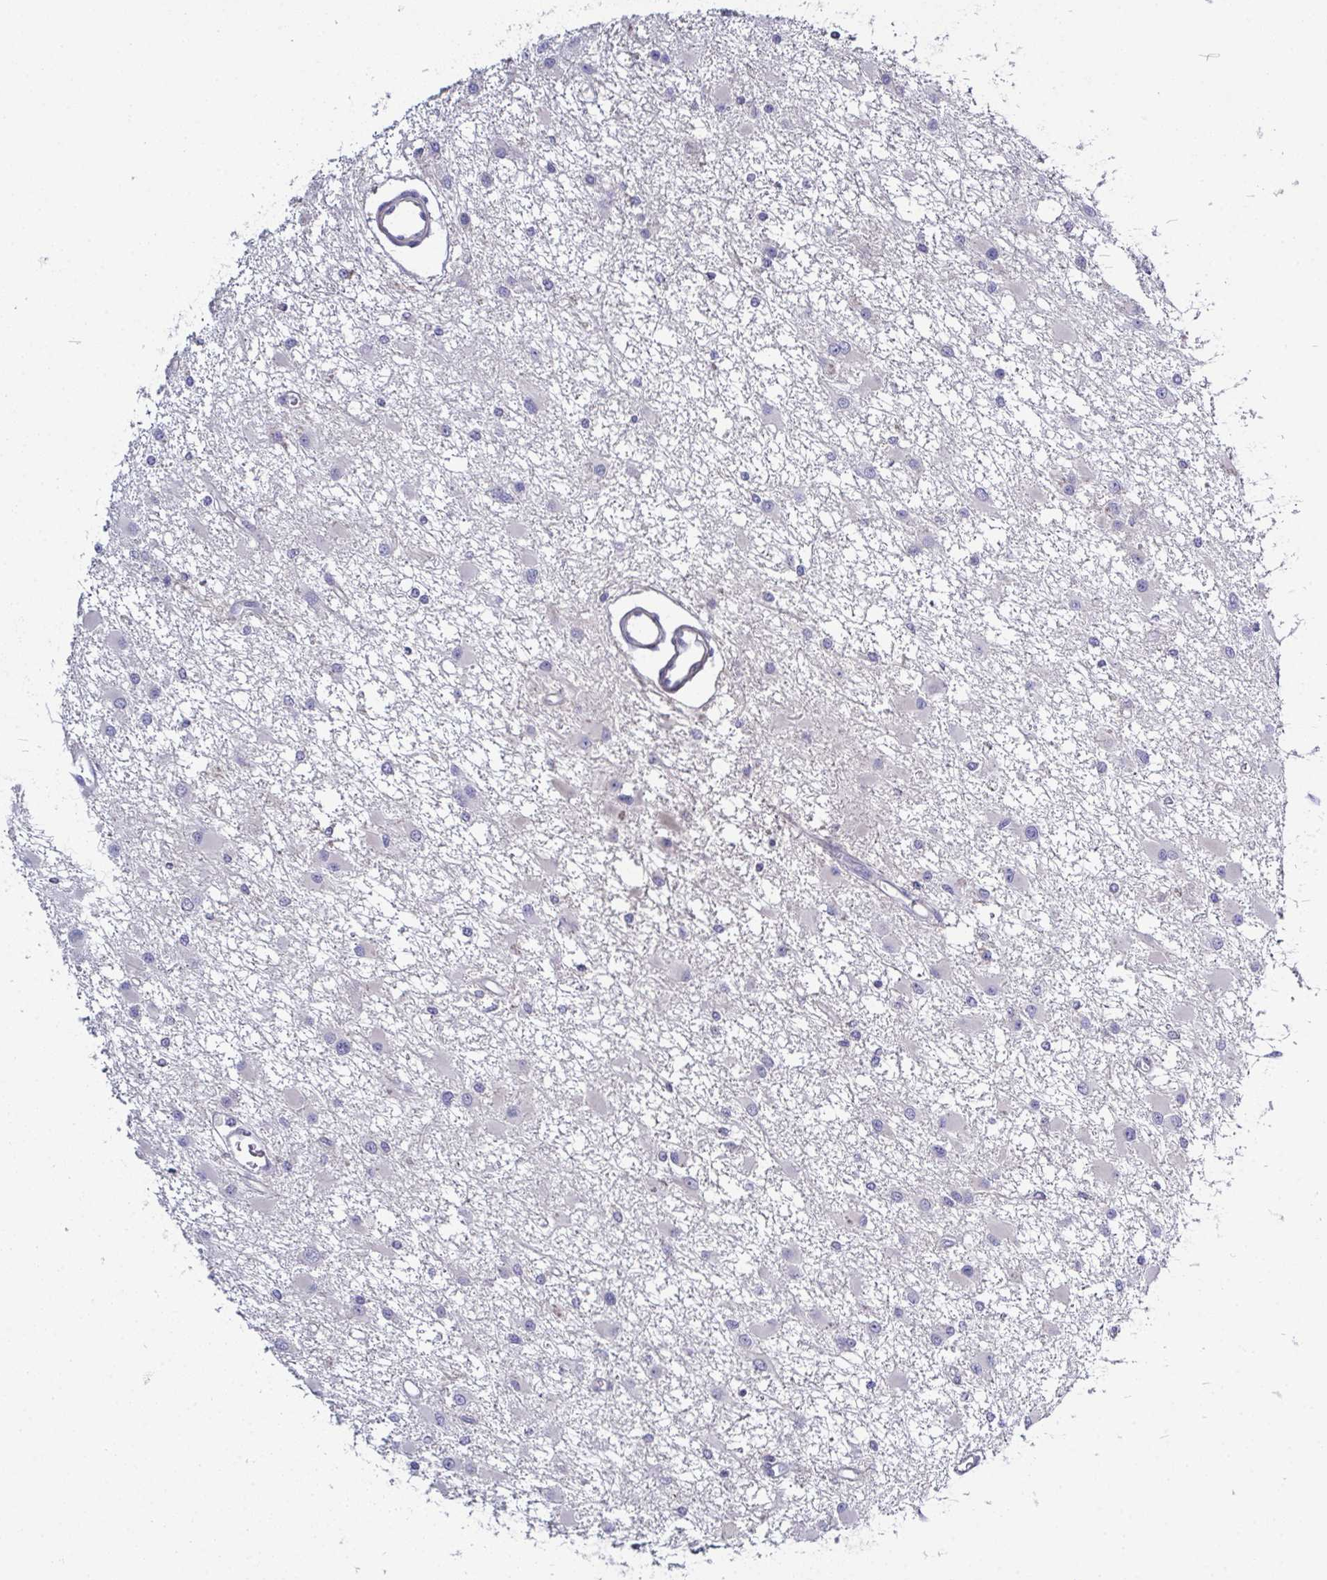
{"staining": {"intensity": "negative", "quantity": "none", "location": "none"}, "tissue": "glioma", "cell_type": "Tumor cells", "image_type": "cancer", "snomed": [{"axis": "morphology", "description": "Glioma, malignant, High grade"}, {"axis": "topography", "description": "Brain"}], "caption": "Glioma stained for a protein using immunohistochemistry (IHC) shows no positivity tumor cells.", "gene": "CFAP97D1", "patient": {"sex": "male", "age": 54}}